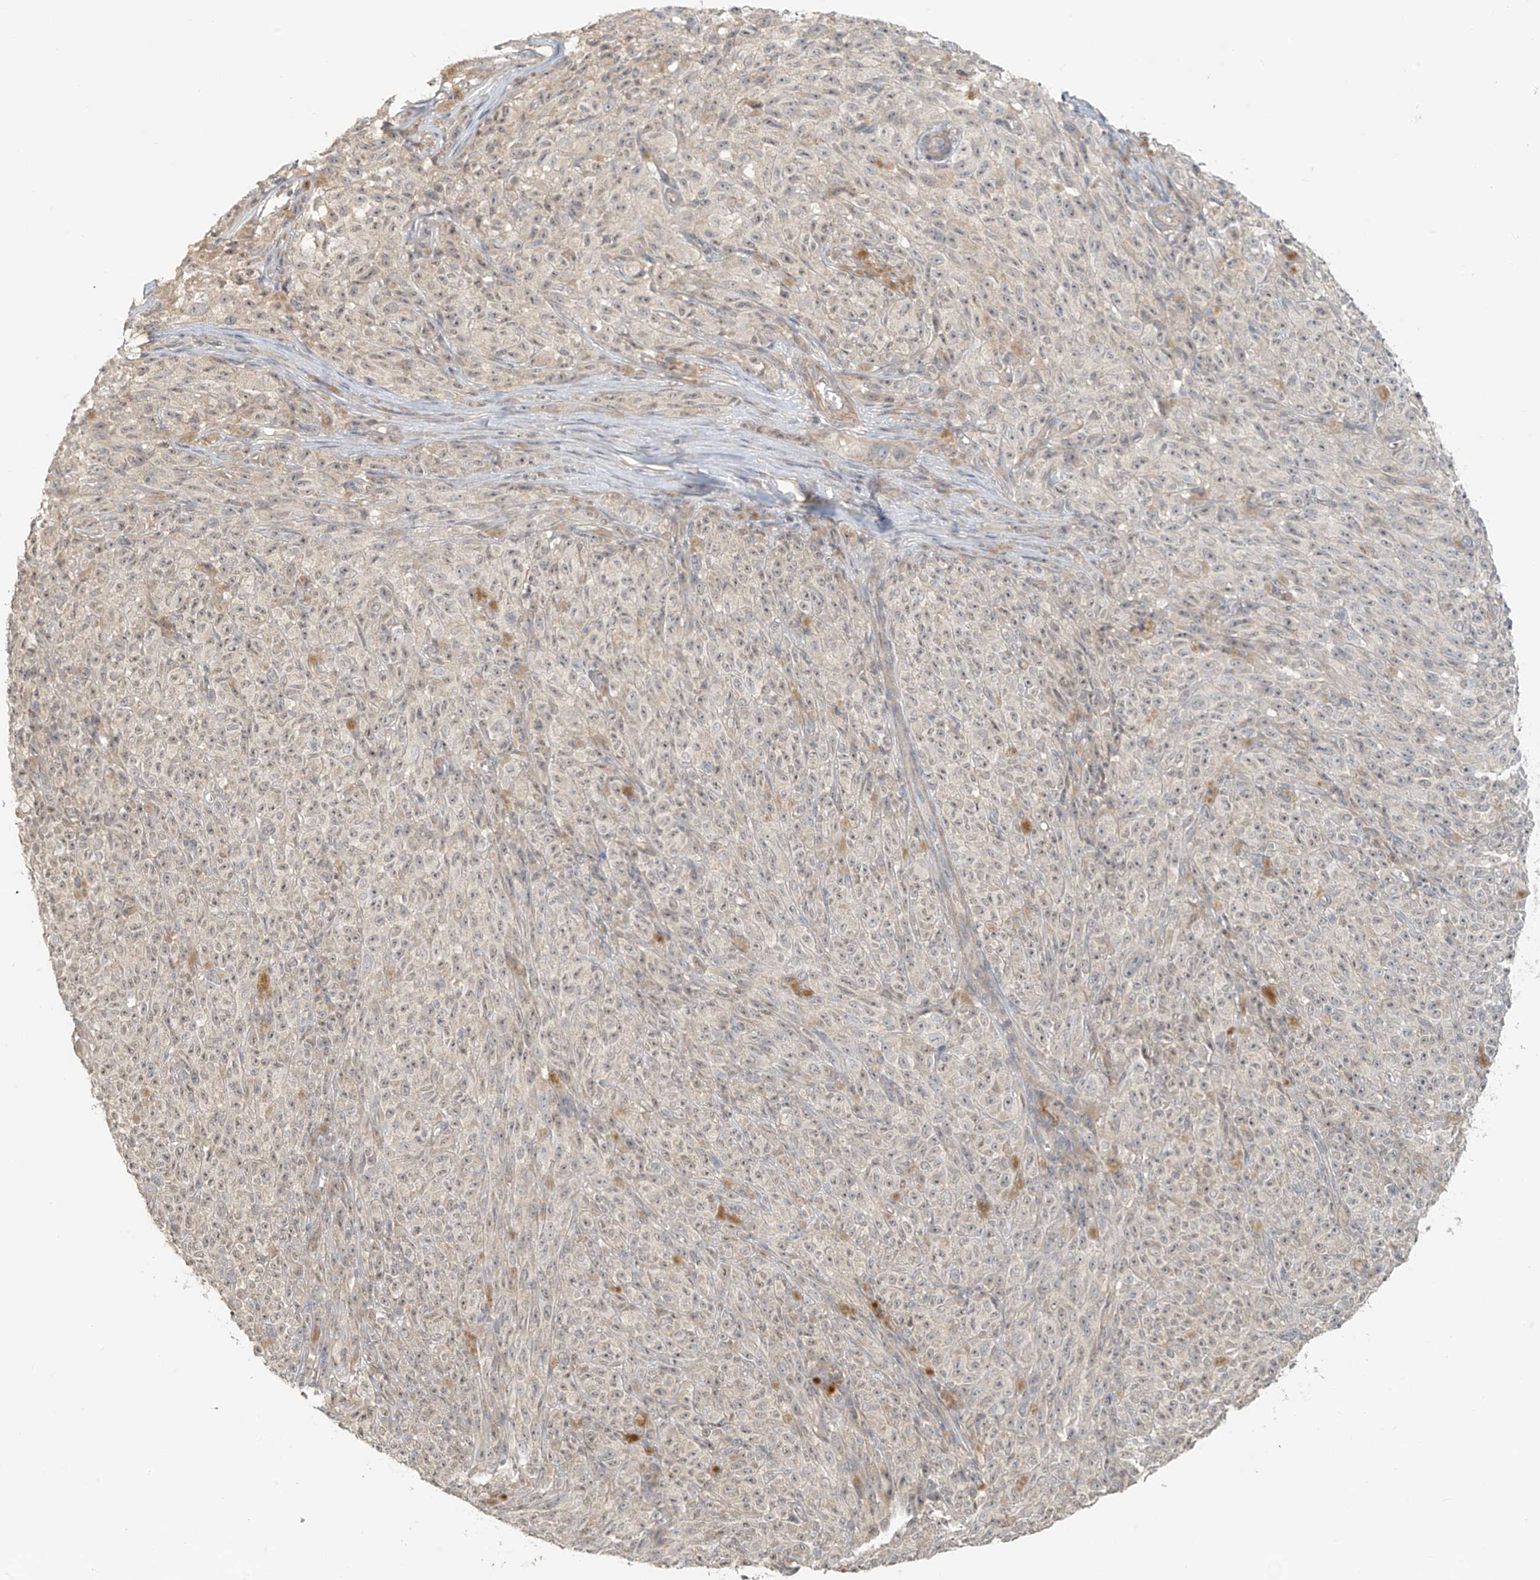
{"staining": {"intensity": "weak", "quantity": "<25%", "location": "nuclear"}, "tissue": "melanoma", "cell_type": "Tumor cells", "image_type": "cancer", "snomed": [{"axis": "morphology", "description": "Malignant melanoma, NOS"}, {"axis": "topography", "description": "Skin"}], "caption": "Tumor cells are negative for brown protein staining in malignant melanoma.", "gene": "ABCD1", "patient": {"sex": "female", "age": 82}}